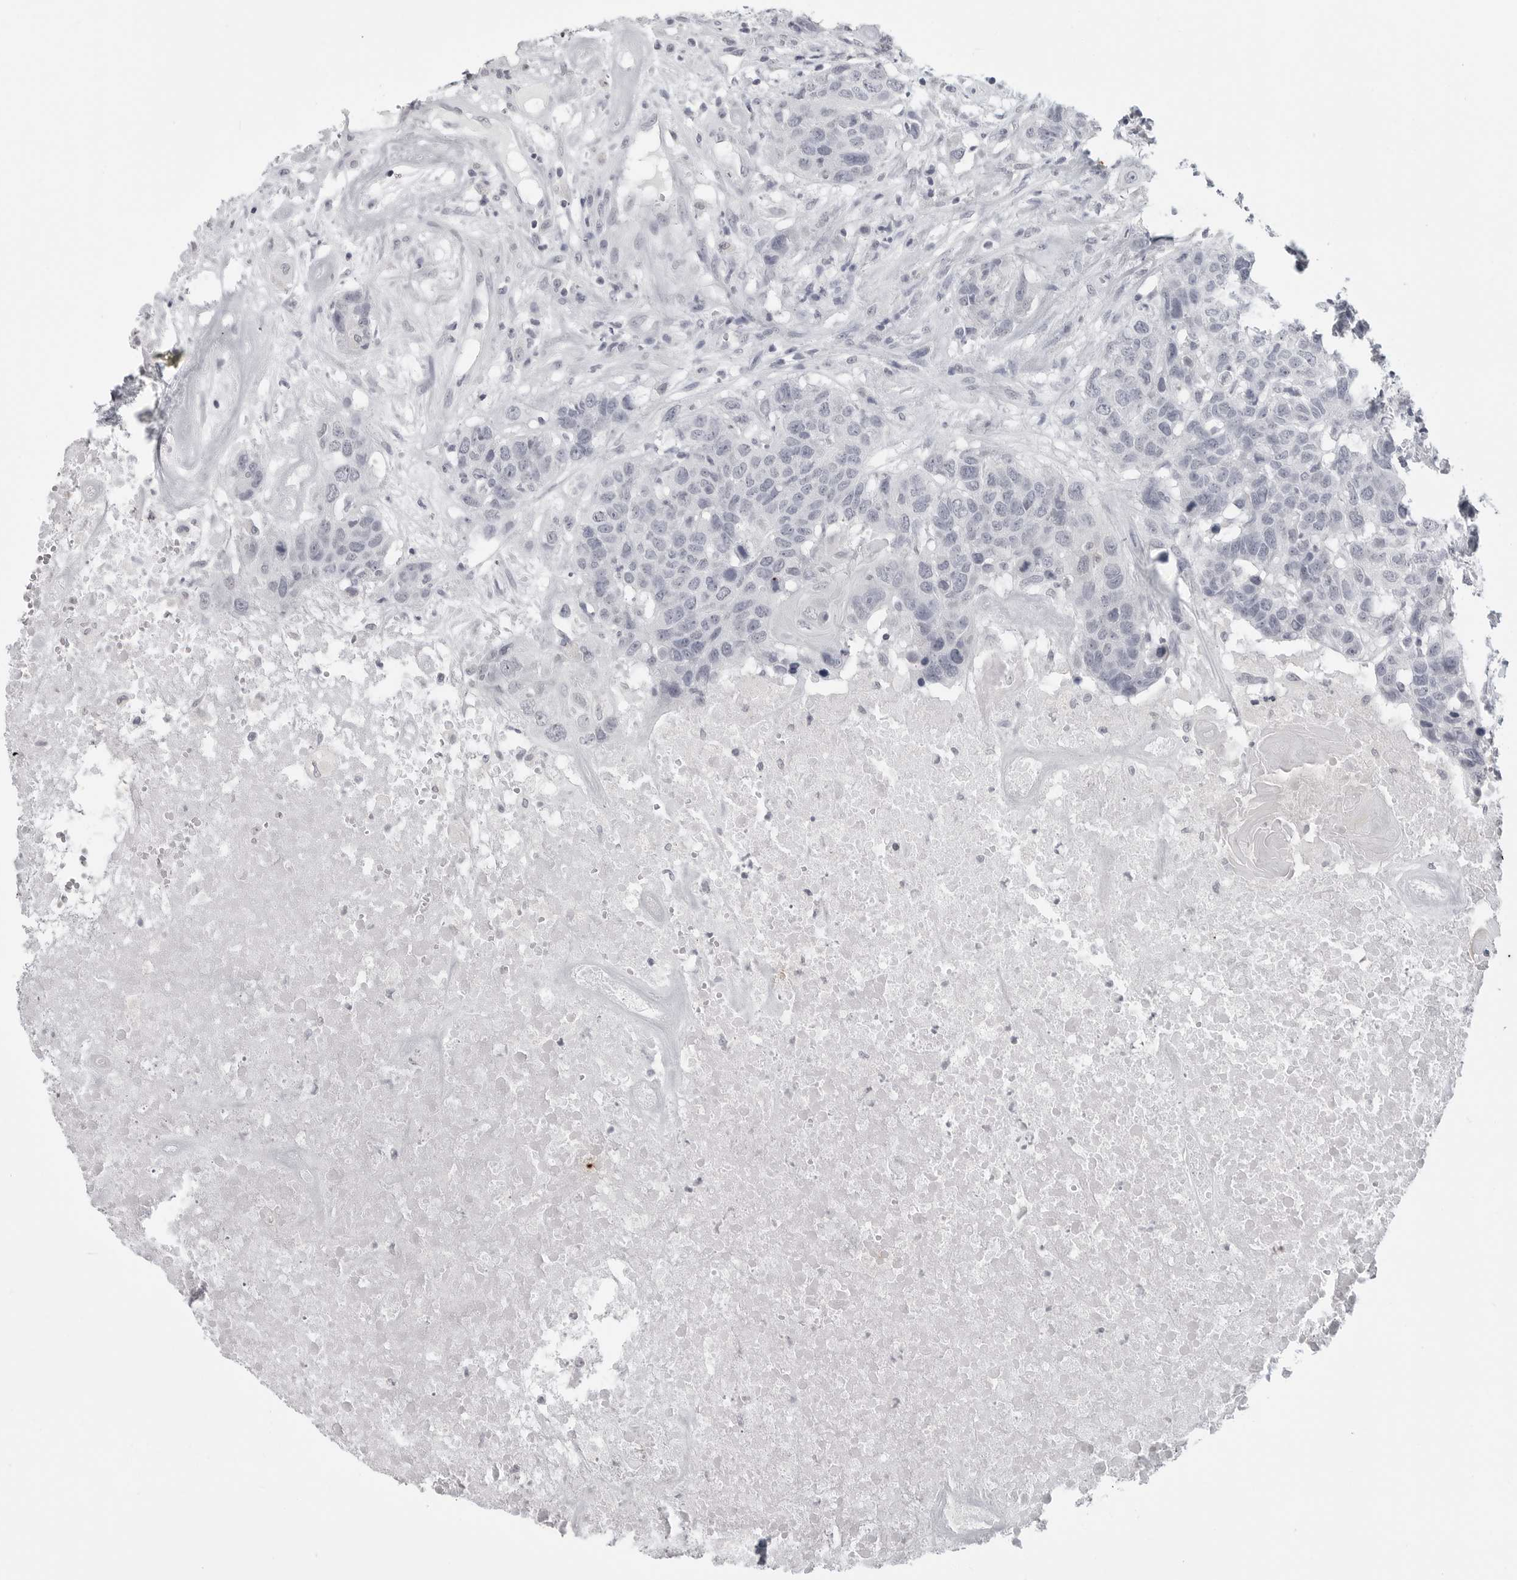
{"staining": {"intensity": "negative", "quantity": "none", "location": "none"}, "tissue": "head and neck cancer", "cell_type": "Tumor cells", "image_type": "cancer", "snomed": [{"axis": "morphology", "description": "Squamous cell carcinoma, NOS"}, {"axis": "topography", "description": "Head-Neck"}], "caption": "Tumor cells show no significant protein staining in head and neck cancer (squamous cell carcinoma).", "gene": "PRSS1", "patient": {"sex": "male", "age": 66}}